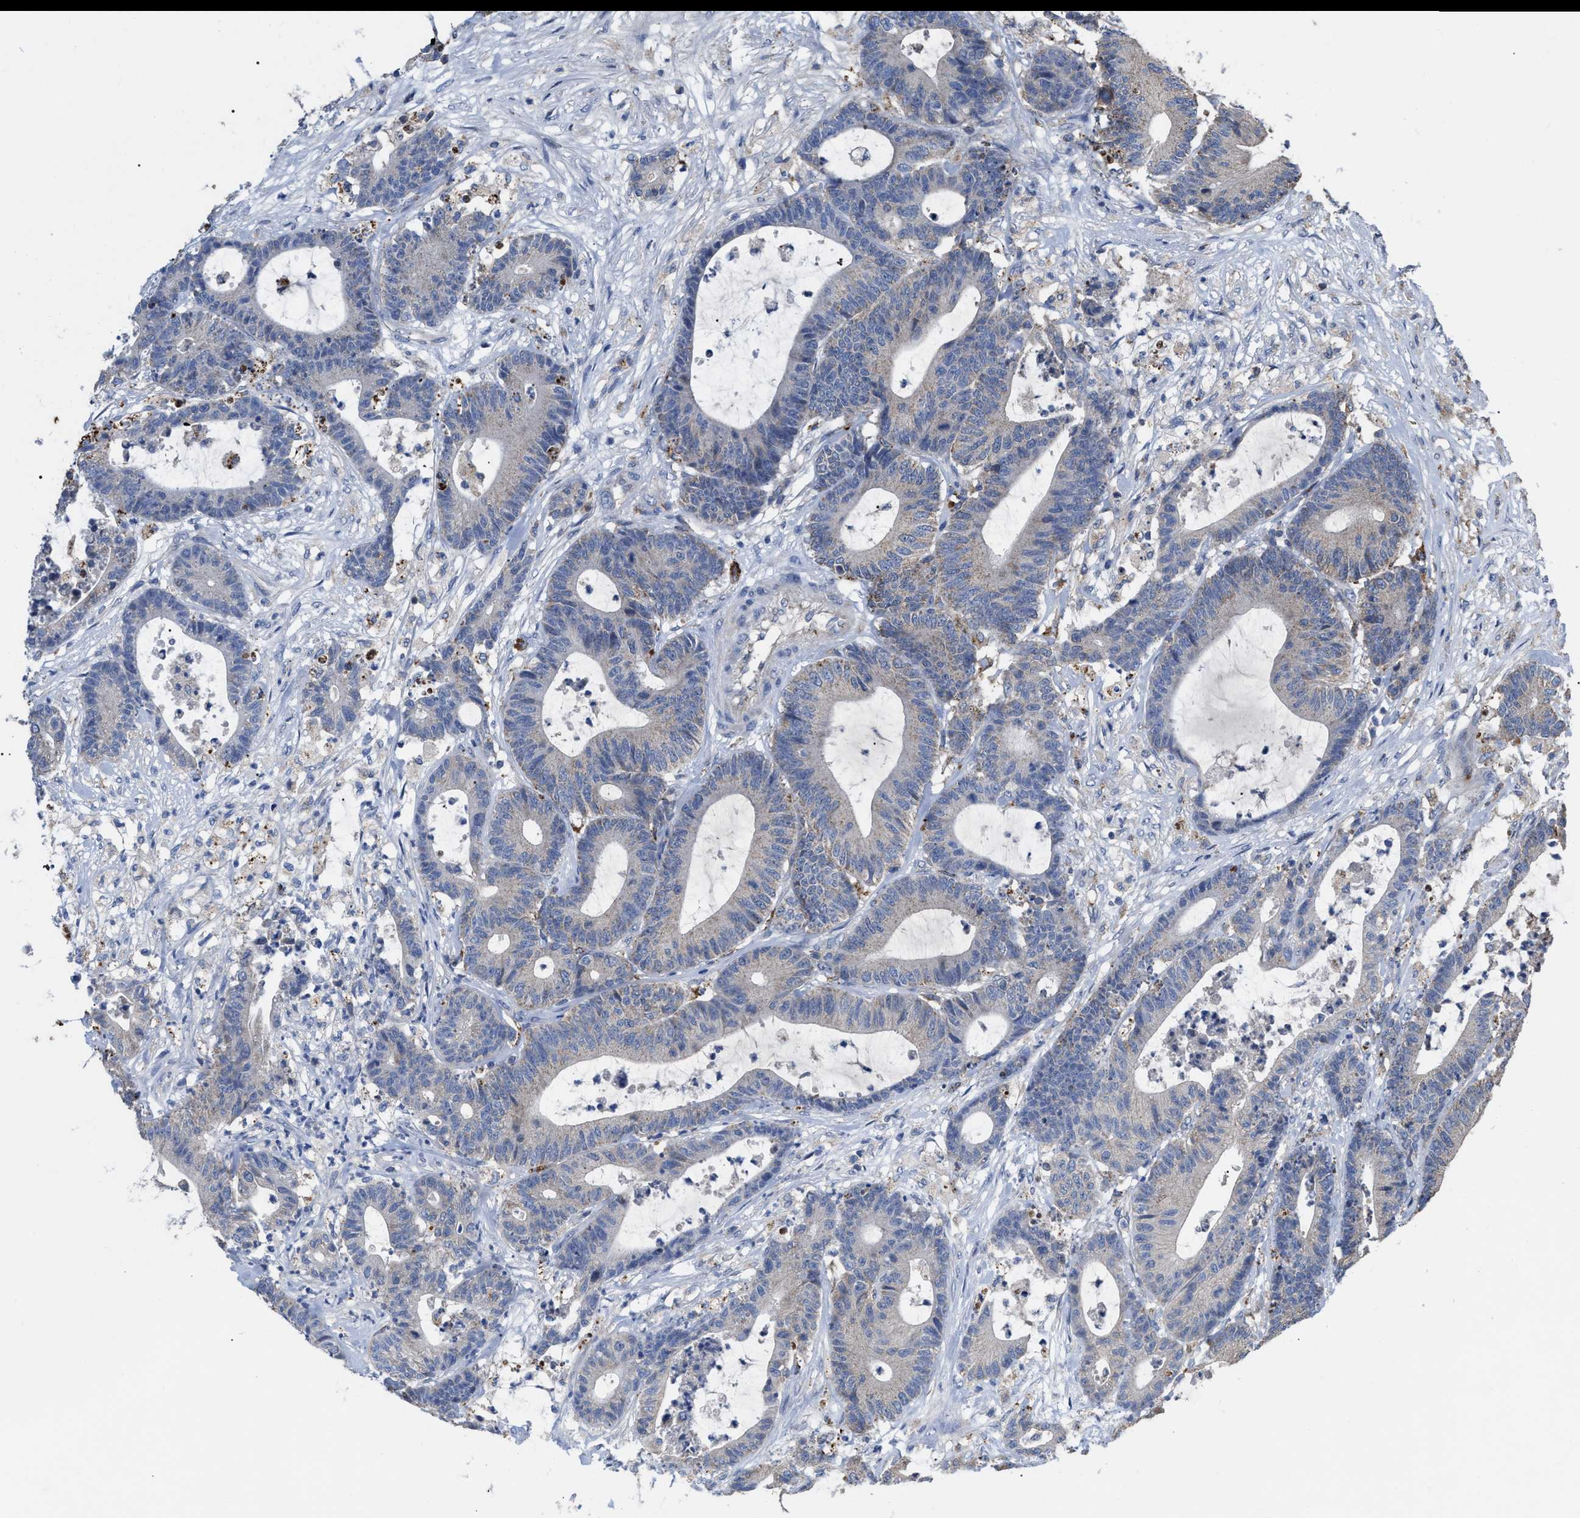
{"staining": {"intensity": "negative", "quantity": "none", "location": "none"}, "tissue": "colorectal cancer", "cell_type": "Tumor cells", "image_type": "cancer", "snomed": [{"axis": "morphology", "description": "Adenocarcinoma, NOS"}, {"axis": "topography", "description": "Colon"}], "caption": "IHC of colorectal cancer reveals no positivity in tumor cells. (Immunohistochemistry (ihc), brightfield microscopy, high magnification).", "gene": "FAM171A2", "patient": {"sex": "female", "age": 84}}